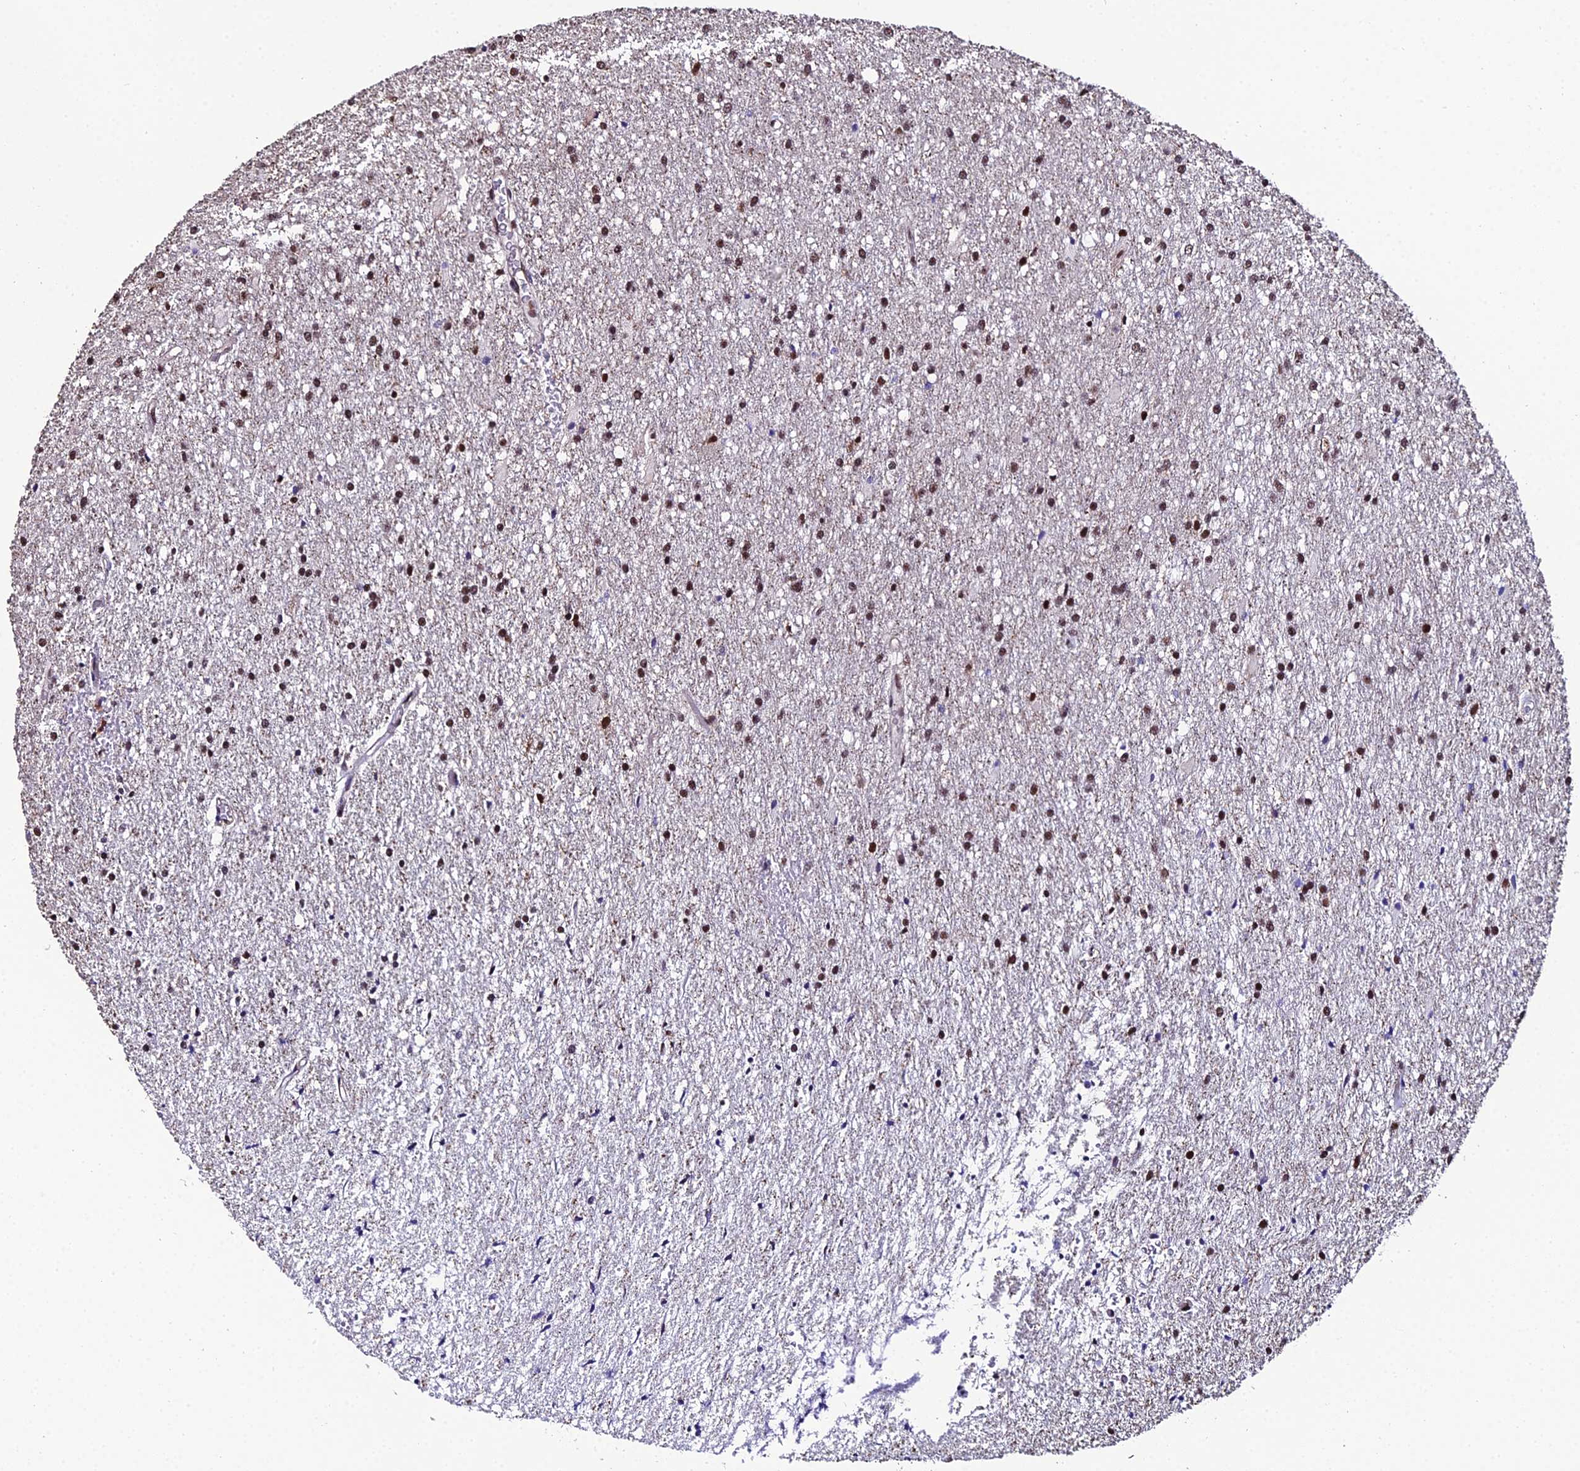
{"staining": {"intensity": "moderate", "quantity": "25%-75%", "location": "nuclear"}, "tissue": "glioma", "cell_type": "Tumor cells", "image_type": "cancer", "snomed": [{"axis": "morphology", "description": "Glioma, malignant, High grade"}, {"axis": "topography", "description": "Brain"}], "caption": "Brown immunohistochemical staining in human glioma shows moderate nuclear staining in approximately 25%-75% of tumor cells. The staining is performed using DAB brown chromogen to label protein expression. The nuclei are counter-stained blue using hematoxylin.", "gene": "PPP4C", "patient": {"sex": "female", "age": 50}}